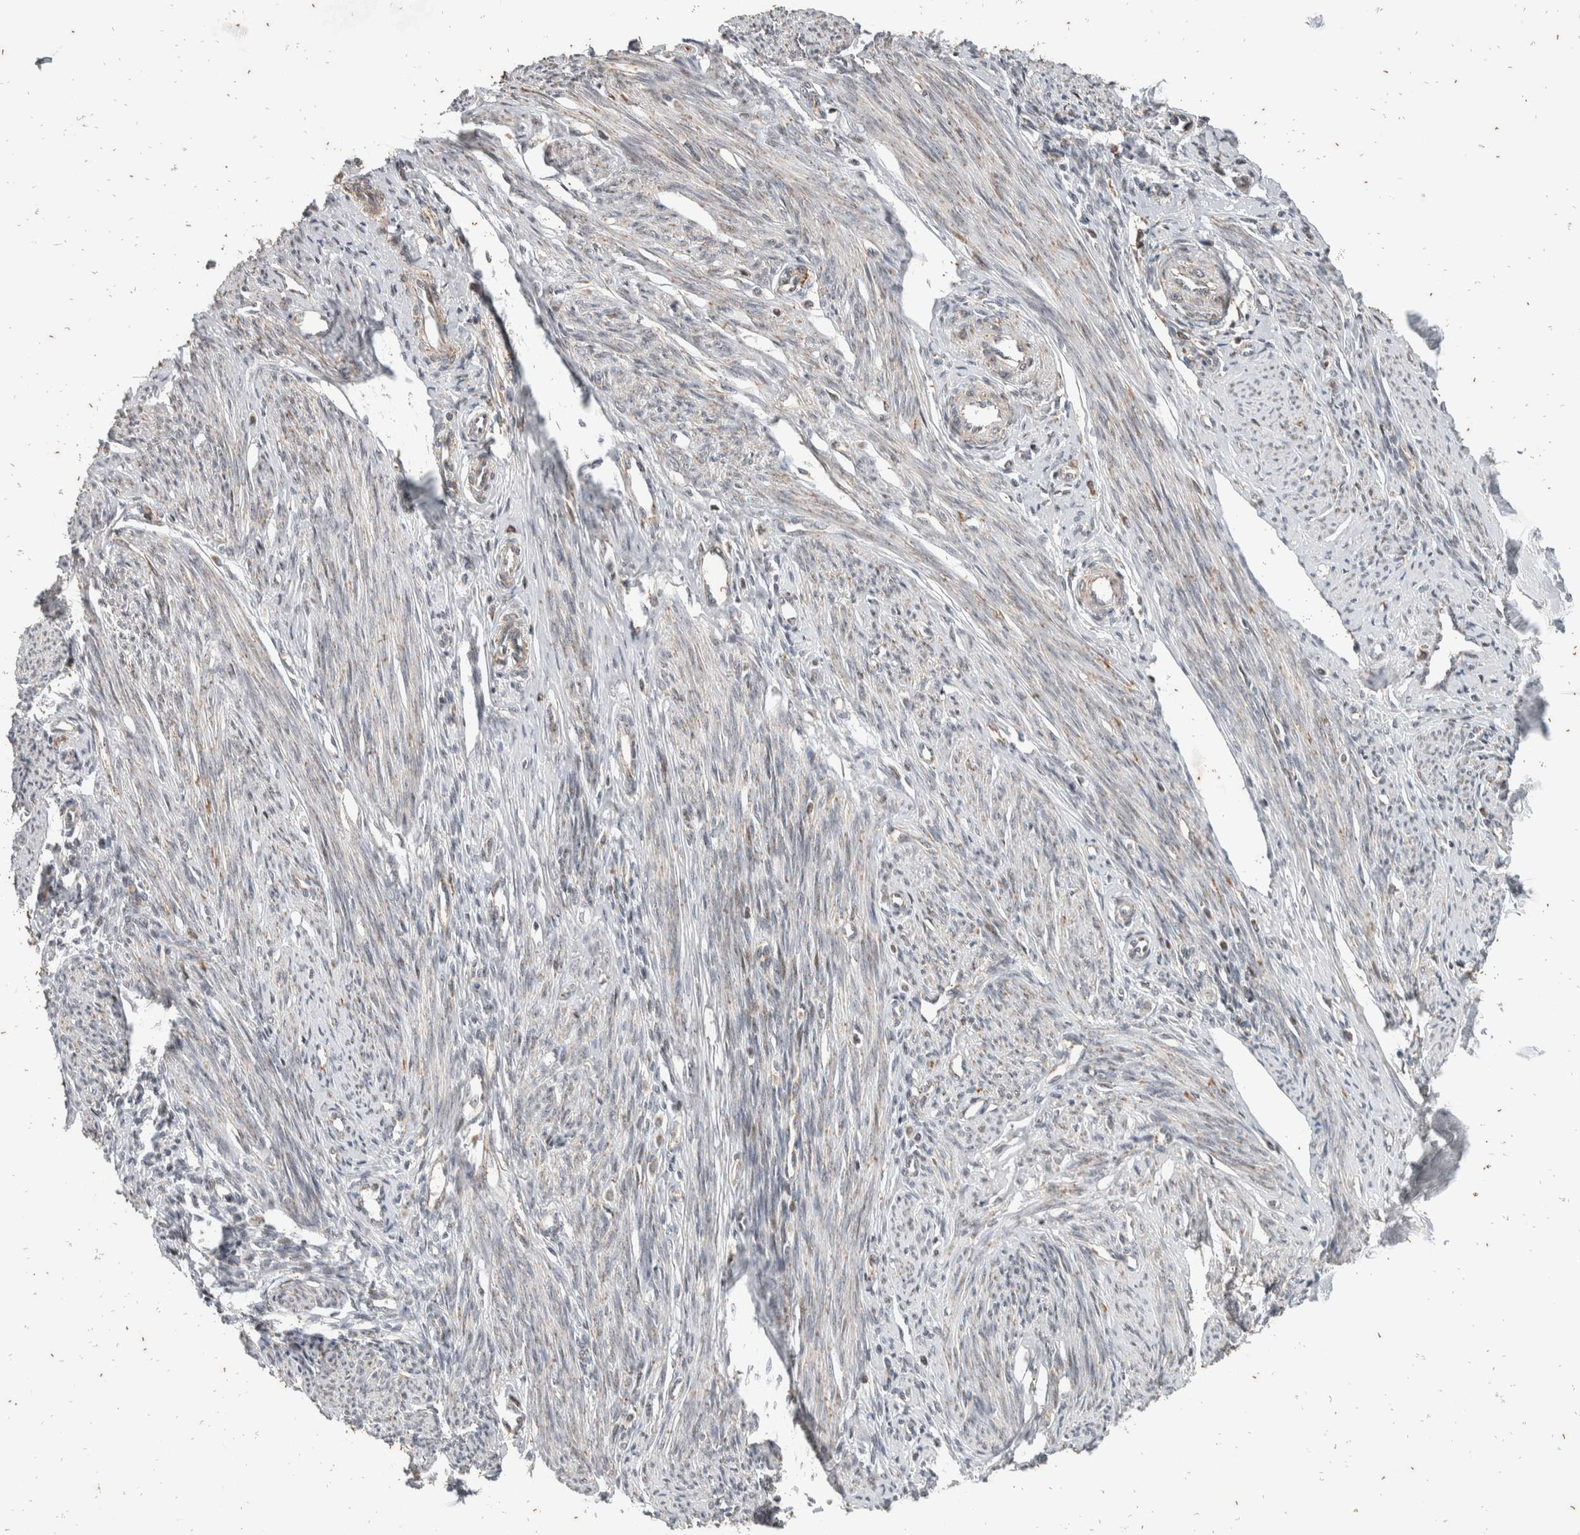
{"staining": {"intensity": "weak", "quantity": "25%-75%", "location": "nuclear"}, "tissue": "endometrium", "cell_type": "Cells in endometrial stroma", "image_type": "normal", "snomed": [{"axis": "morphology", "description": "Normal tissue, NOS"}, {"axis": "topography", "description": "Endometrium"}], "caption": "Endometrium stained with DAB immunohistochemistry shows low levels of weak nuclear staining in about 25%-75% of cells in endometrial stroma.", "gene": "ATXN7L1", "patient": {"sex": "female", "age": 56}}